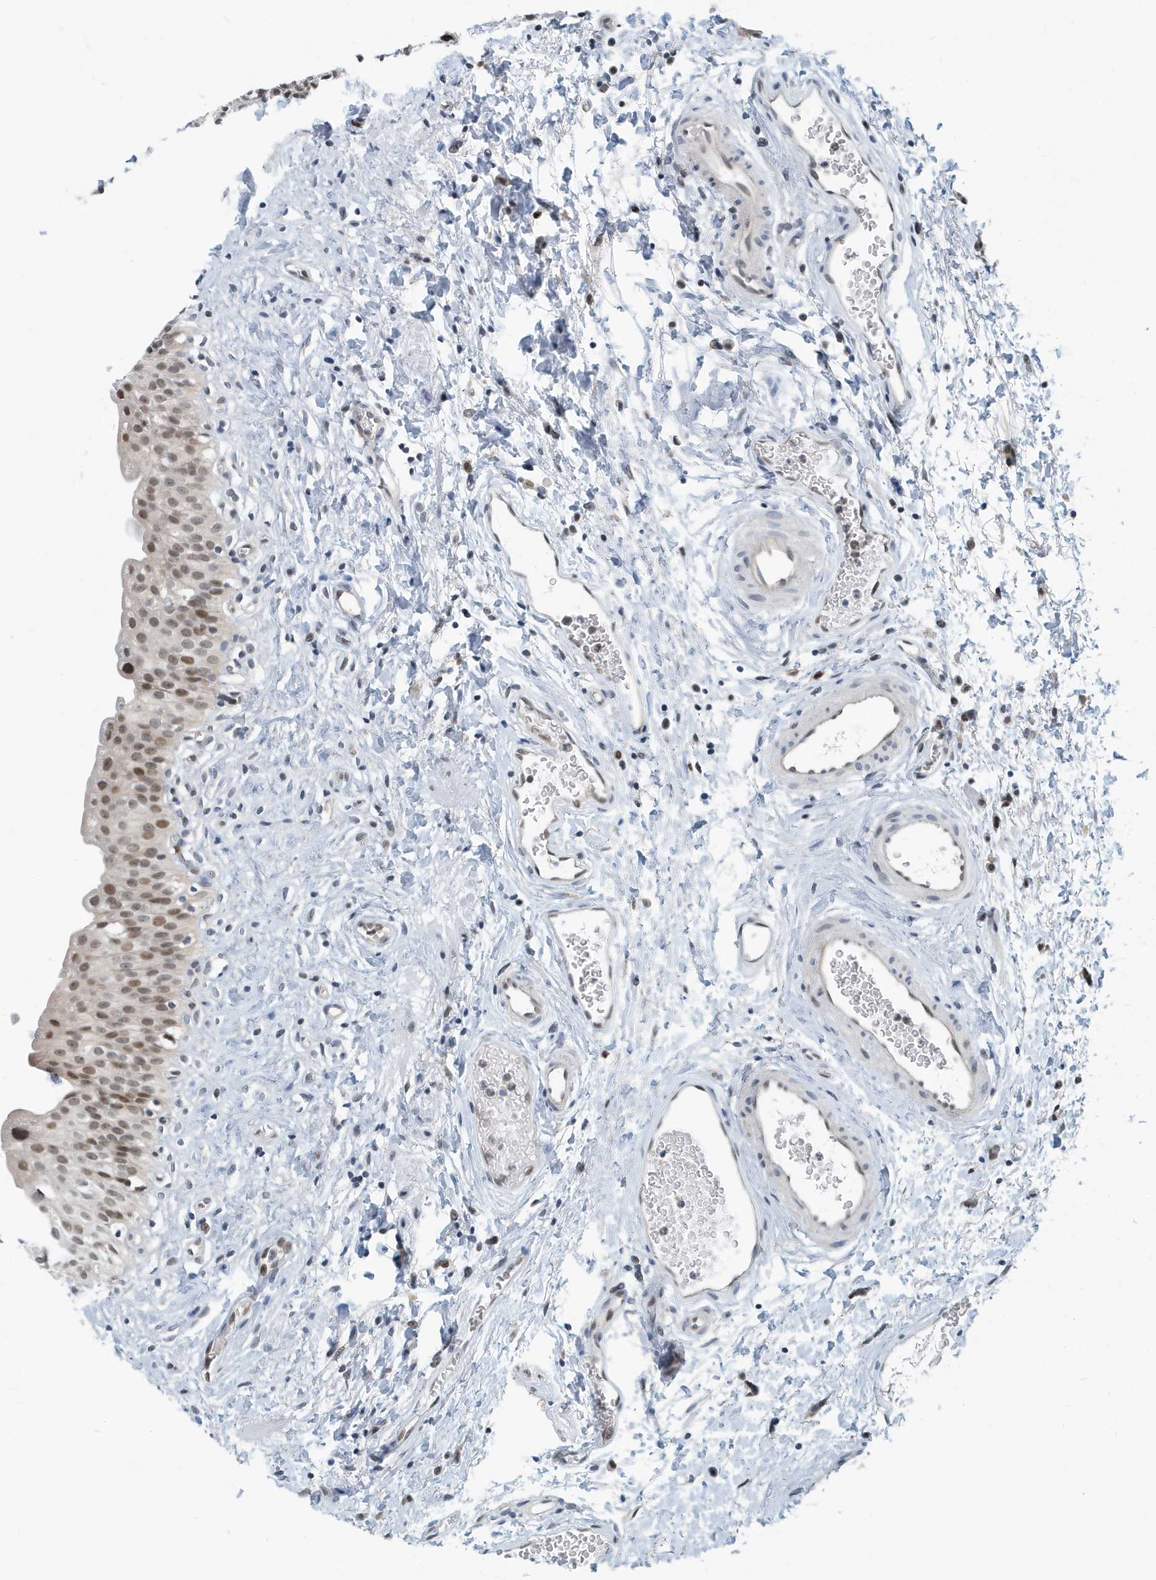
{"staining": {"intensity": "moderate", "quantity": "25%-75%", "location": "nuclear"}, "tissue": "urinary bladder", "cell_type": "Urothelial cells", "image_type": "normal", "snomed": [{"axis": "morphology", "description": "Normal tissue, NOS"}, {"axis": "topography", "description": "Urinary bladder"}], "caption": "Immunohistochemistry (IHC) photomicrograph of unremarkable human urinary bladder stained for a protein (brown), which shows medium levels of moderate nuclear positivity in approximately 25%-75% of urothelial cells.", "gene": "KIF15", "patient": {"sex": "male", "age": 51}}